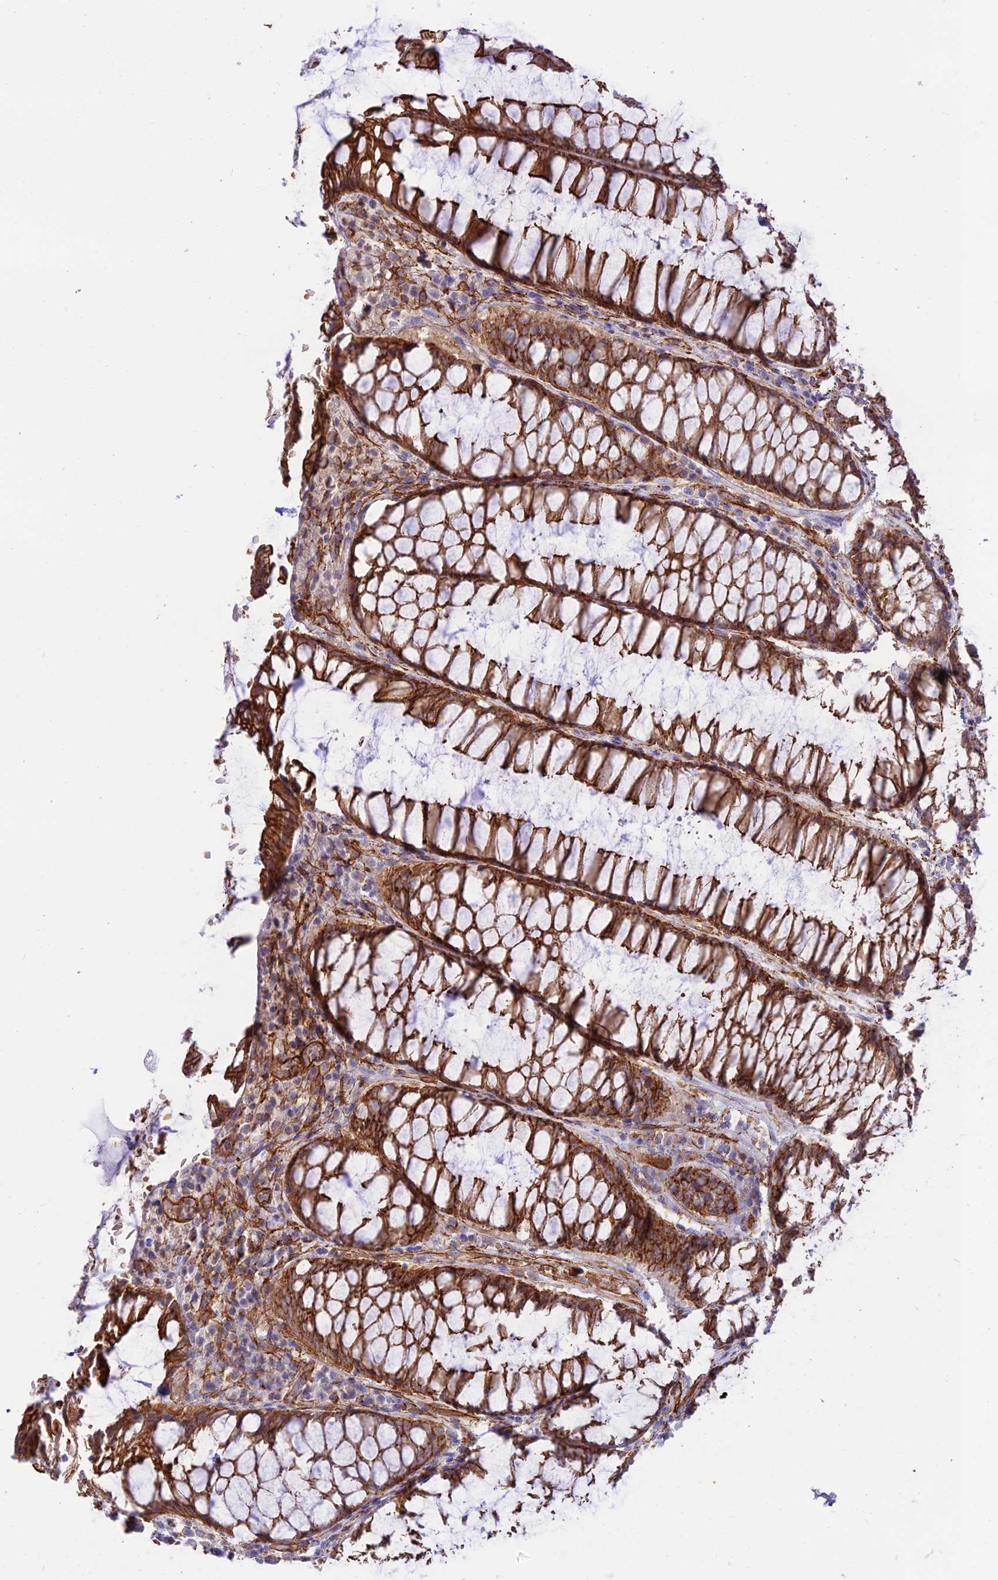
{"staining": {"intensity": "strong", "quantity": ">75%", "location": "cytoplasmic/membranous"}, "tissue": "rectum", "cell_type": "Glandular cells", "image_type": "normal", "snomed": [{"axis": "morphology", "description": "Normal tissue, NOS"}, {"axis": "topography", "description": "Rectum"}], "caption": "Brown immunohistochemical staining in normal rectum exhibits strong cytoplasmic/membranous expression in approximately >75% of glandular cells.", "gene": "YPEL5", "patient": {"sex": "male", "age": 64}}